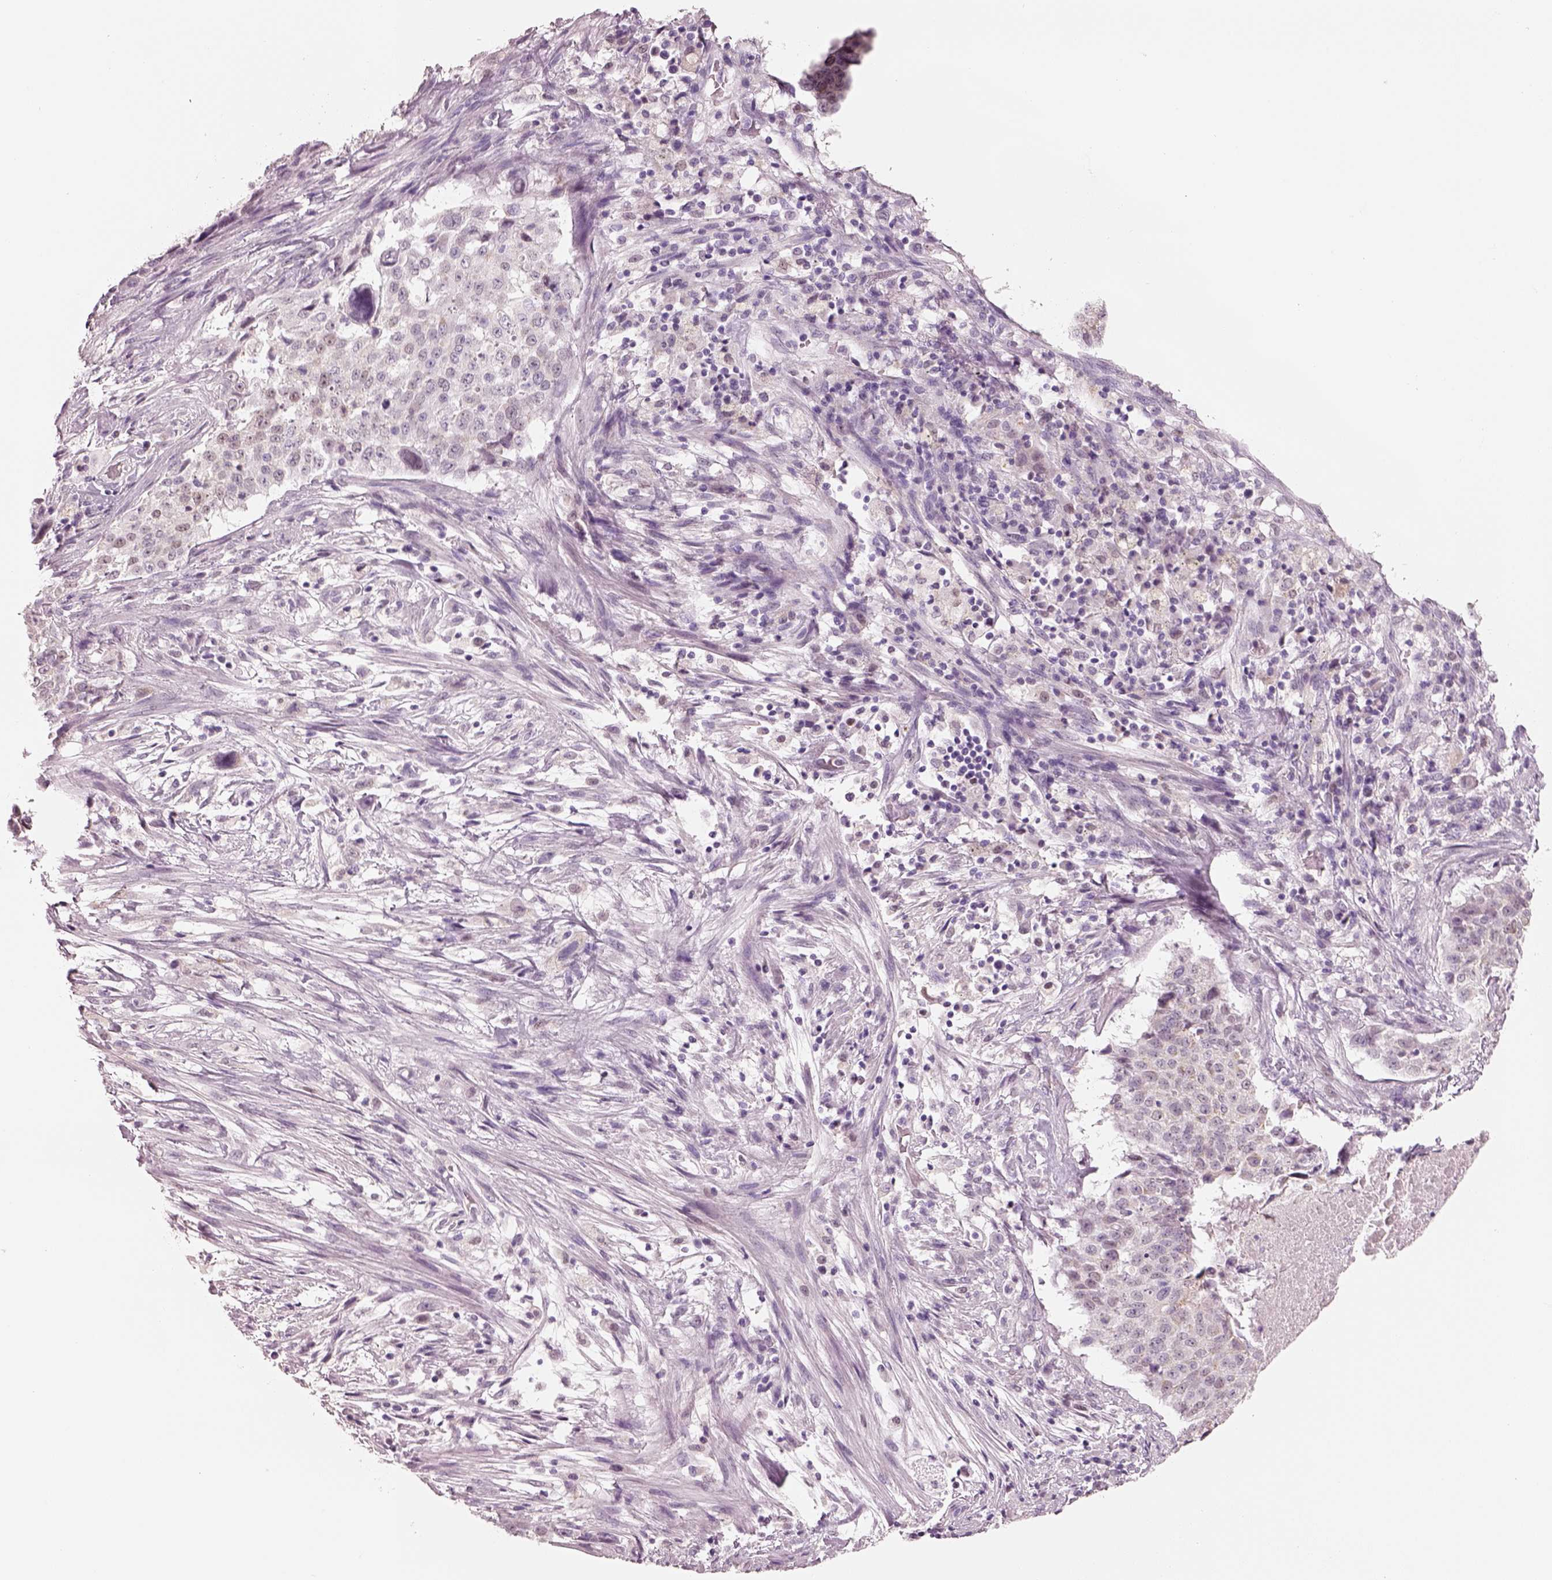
{"staining": {"intensity": "weak", "quantity": "25%-75%", "location": "cytoplasmic/membranous,nuclear"}, "tissue": "lung cancer", "cell_type": "Tumor cells", "image_type": "cancer", "snomed": [{"axis": "morphology", "description": "Normal tissue, NOS"}, {"axis": "morphology", "description": "Squamous cell carcinoma, NOS"}, {"axis": "topography", "description": "Bronchus"}, {"axis": "topography", "description": "Lung"}], "caption": "DAB (3,3'-diaminobenzidine) immunohistochemical staining of lung squamous cell carcinoma demonstrates weak cytoplasmic/membranous and nuclear protein expression in approximately 25%-75% of tumor cells. (Brightfield microscopy of DAB IHC at high magnification).", "gene": "ELSPBP1", "patient": {"sex": "male", "age": 64}}